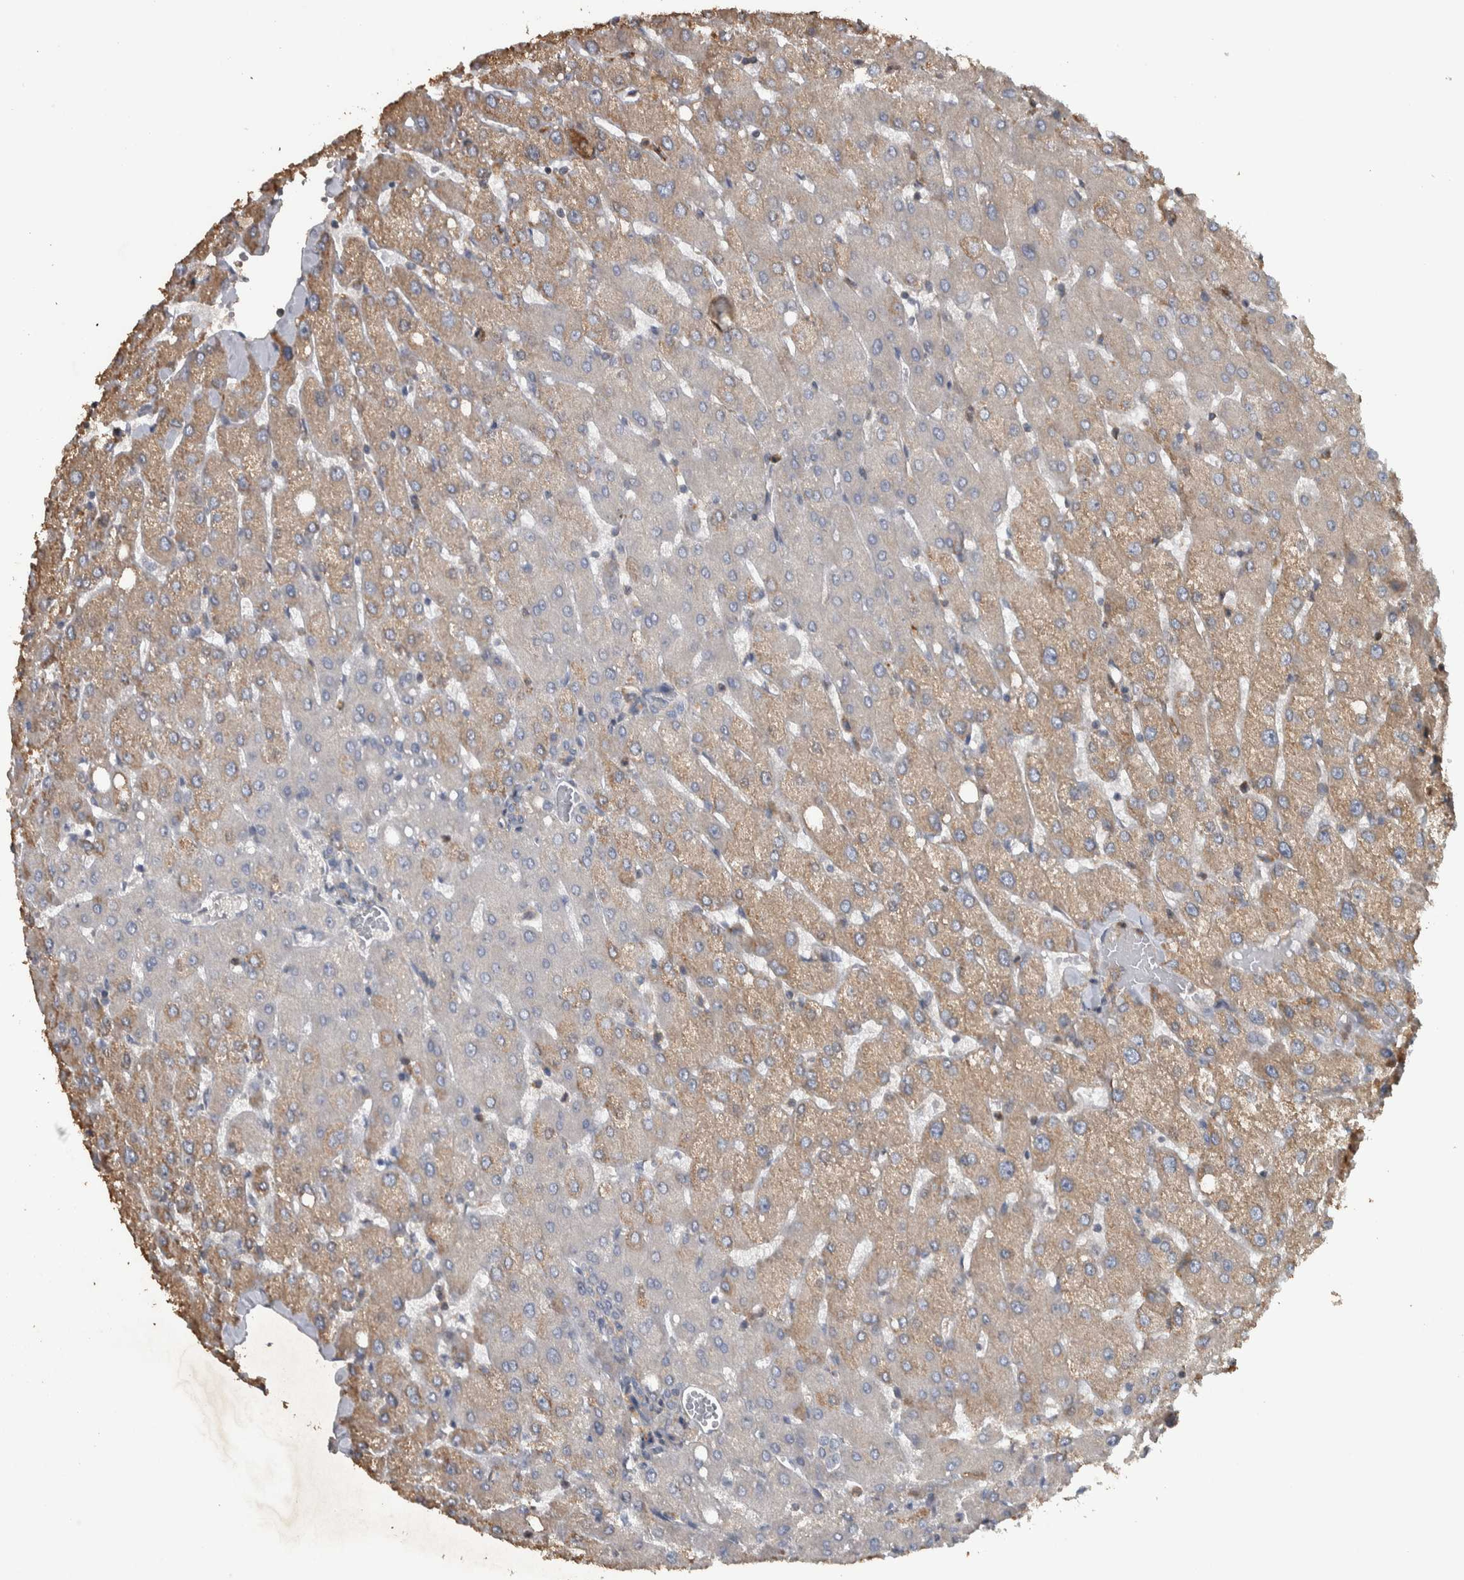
{"staining": {"intensity": "negative", "quantity": "none", "location": "none"}, "tissue": "liver", "cell_type": "Cholangiocytes", "image_type": "normal", "snomed": [{"axis": "morphology", "description": "Normal tissue, NOS"}, {"axis": "topography", "description": "Liver"}], "caption": "DAB (3,3'-diaminobenzidine) immunohistochemical staining of benign human liver reveals no significant expression in cholangiocytes.", "gene": "NT5C2", "patient": {"sex": "female", "age": 54}}